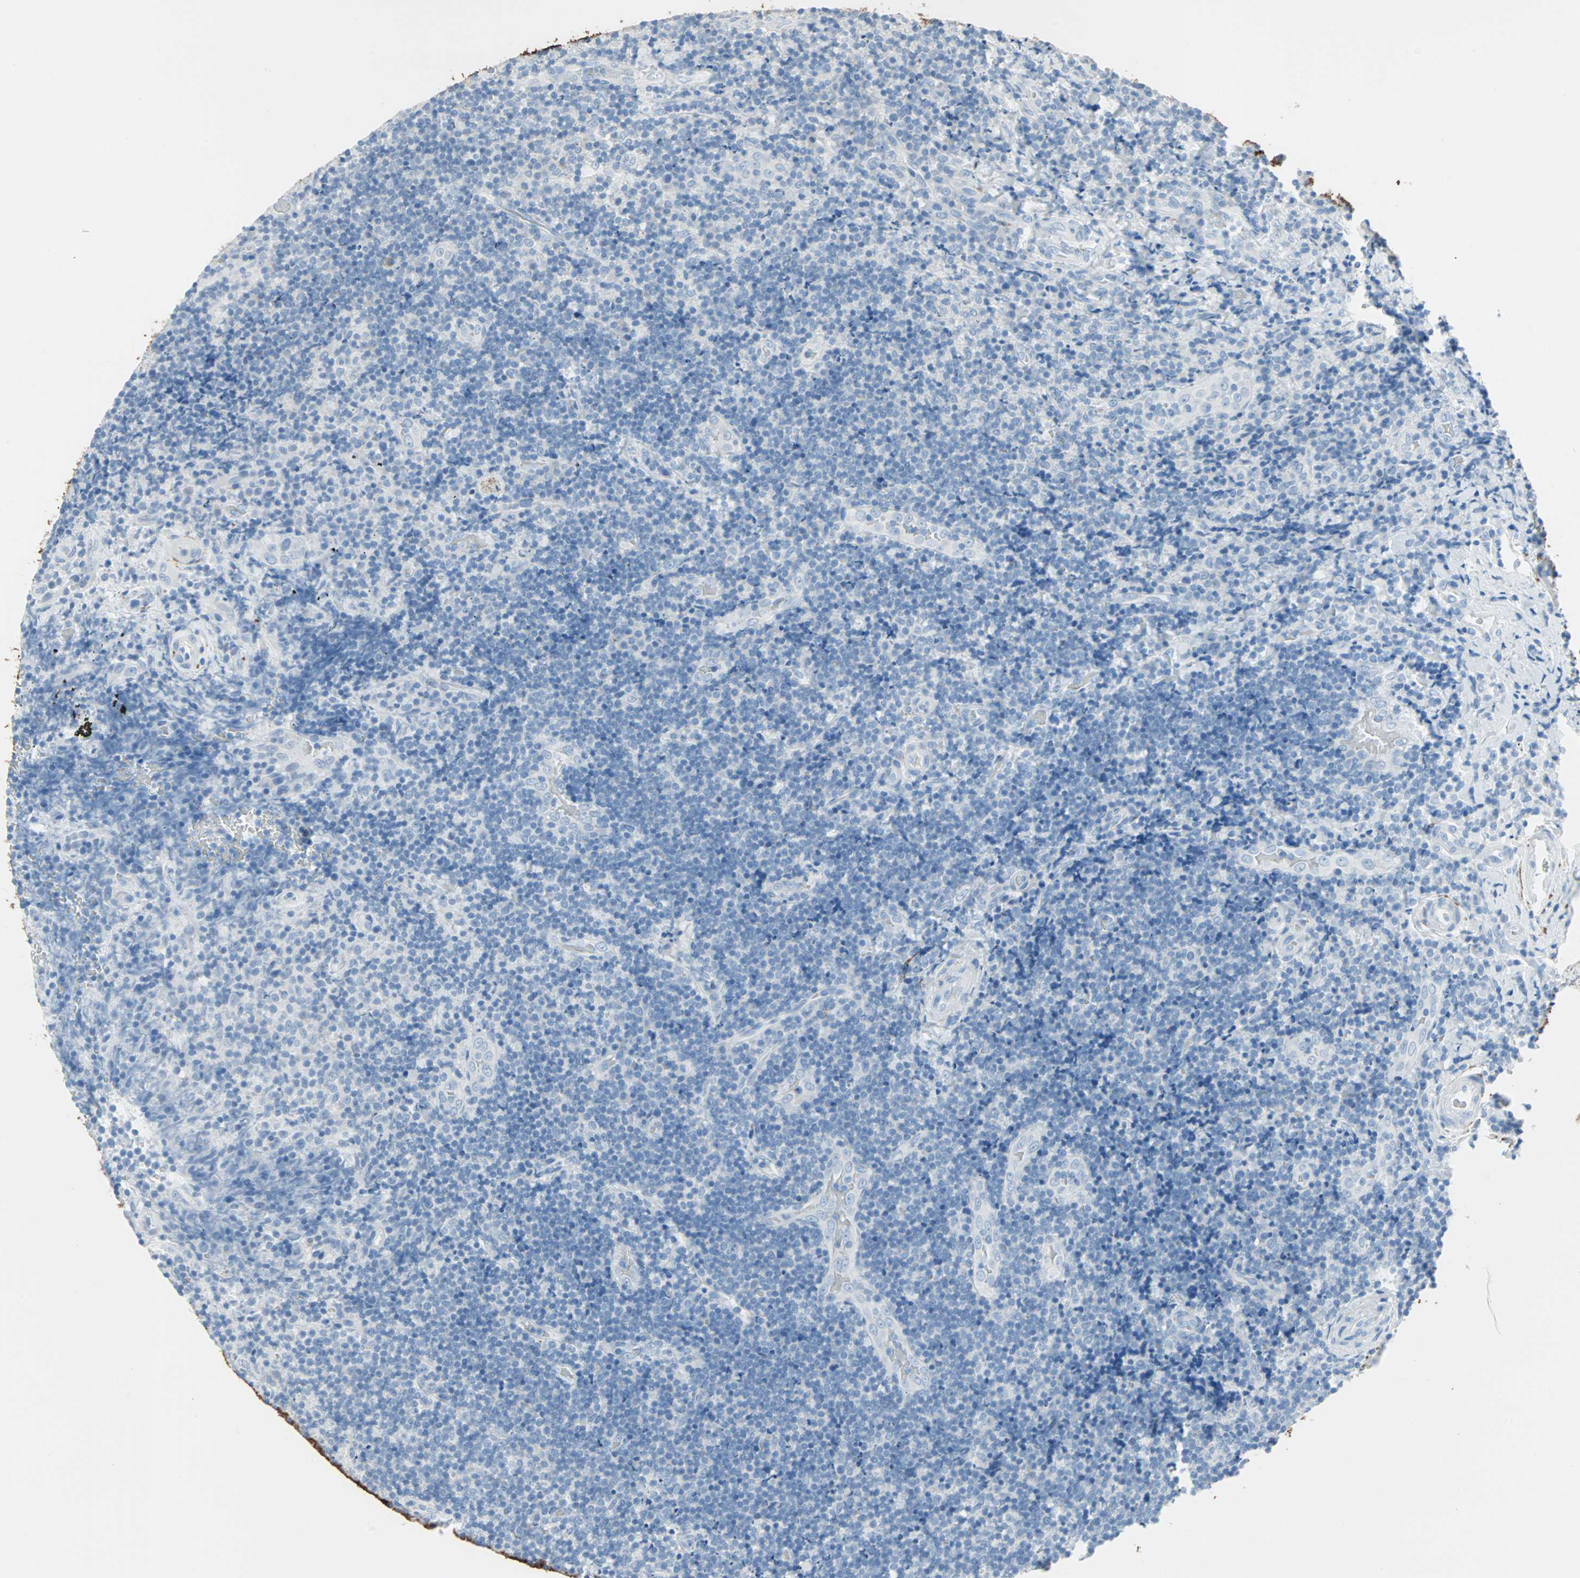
{"staining": {"intensity": "negative", "quantity": "none", "location": "none"}, "tissue": "lymphoma", "cell_type": "Tumor cells", "image_type": "cancer", "snomed": [{"axis": "morphology", "description": "Malignant lymphoma, non-Hodgkin's type, High grade"}, {"axis": "topography", "description": "Tonsil"}], "caption": "This is a micrograph of immunohistochemistry (IHC) staining of malignant lymphoma, non-Hodgkin's type (high-grade), which shows no staining in tumor cells.", "gene": "STX1A", "patient": {"sex": "female", "age": 36}}